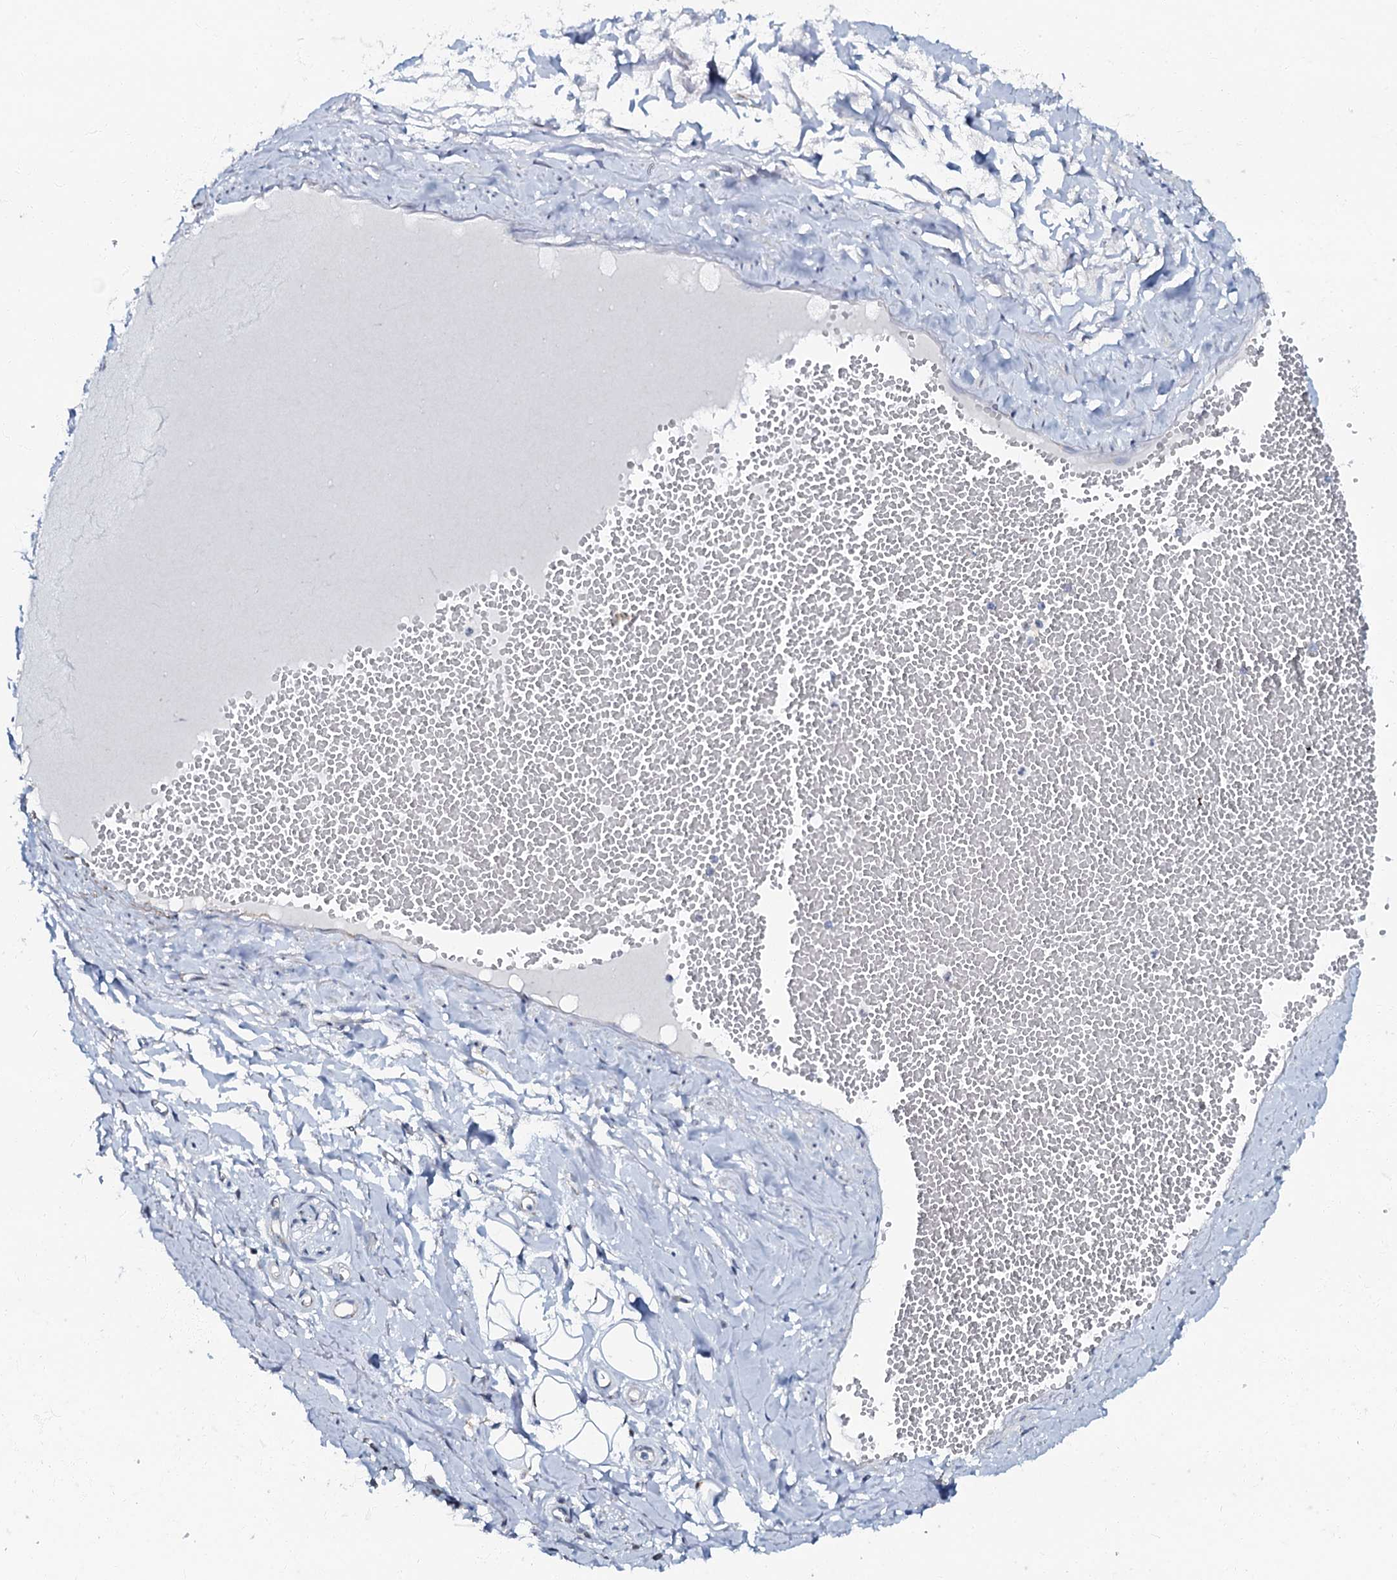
{"staining": {"intensity": "strong", "quantity": "<25%", "location": "cytoplasmic/membranous"}, "tissue": "adipose tissue", "cell_type": "Adipocytes", "image_type": "normal", "snomed": [{"axis": "morphology", "description": "Normal tissue, NOS"}, {"axis": "morphology", "description": "Inflammation, NOS"}, {"axis": "topography", "description": "Salivary gland"}, {"axis": "topography", "description": "Peripheral nerve tissue"}], "caption": "Immunohistochemical staining of benign adipose tissue shows <25% levels of strong cytoplasmic/membranous protein positivity in about <25% of adipocytes. (DAB (3,3'-diaminobenzidine) = brown stain, brightfield microscopy at high magnification).", "gene": "MRPL51", "patient": {"sex": "female", "age": 75}}